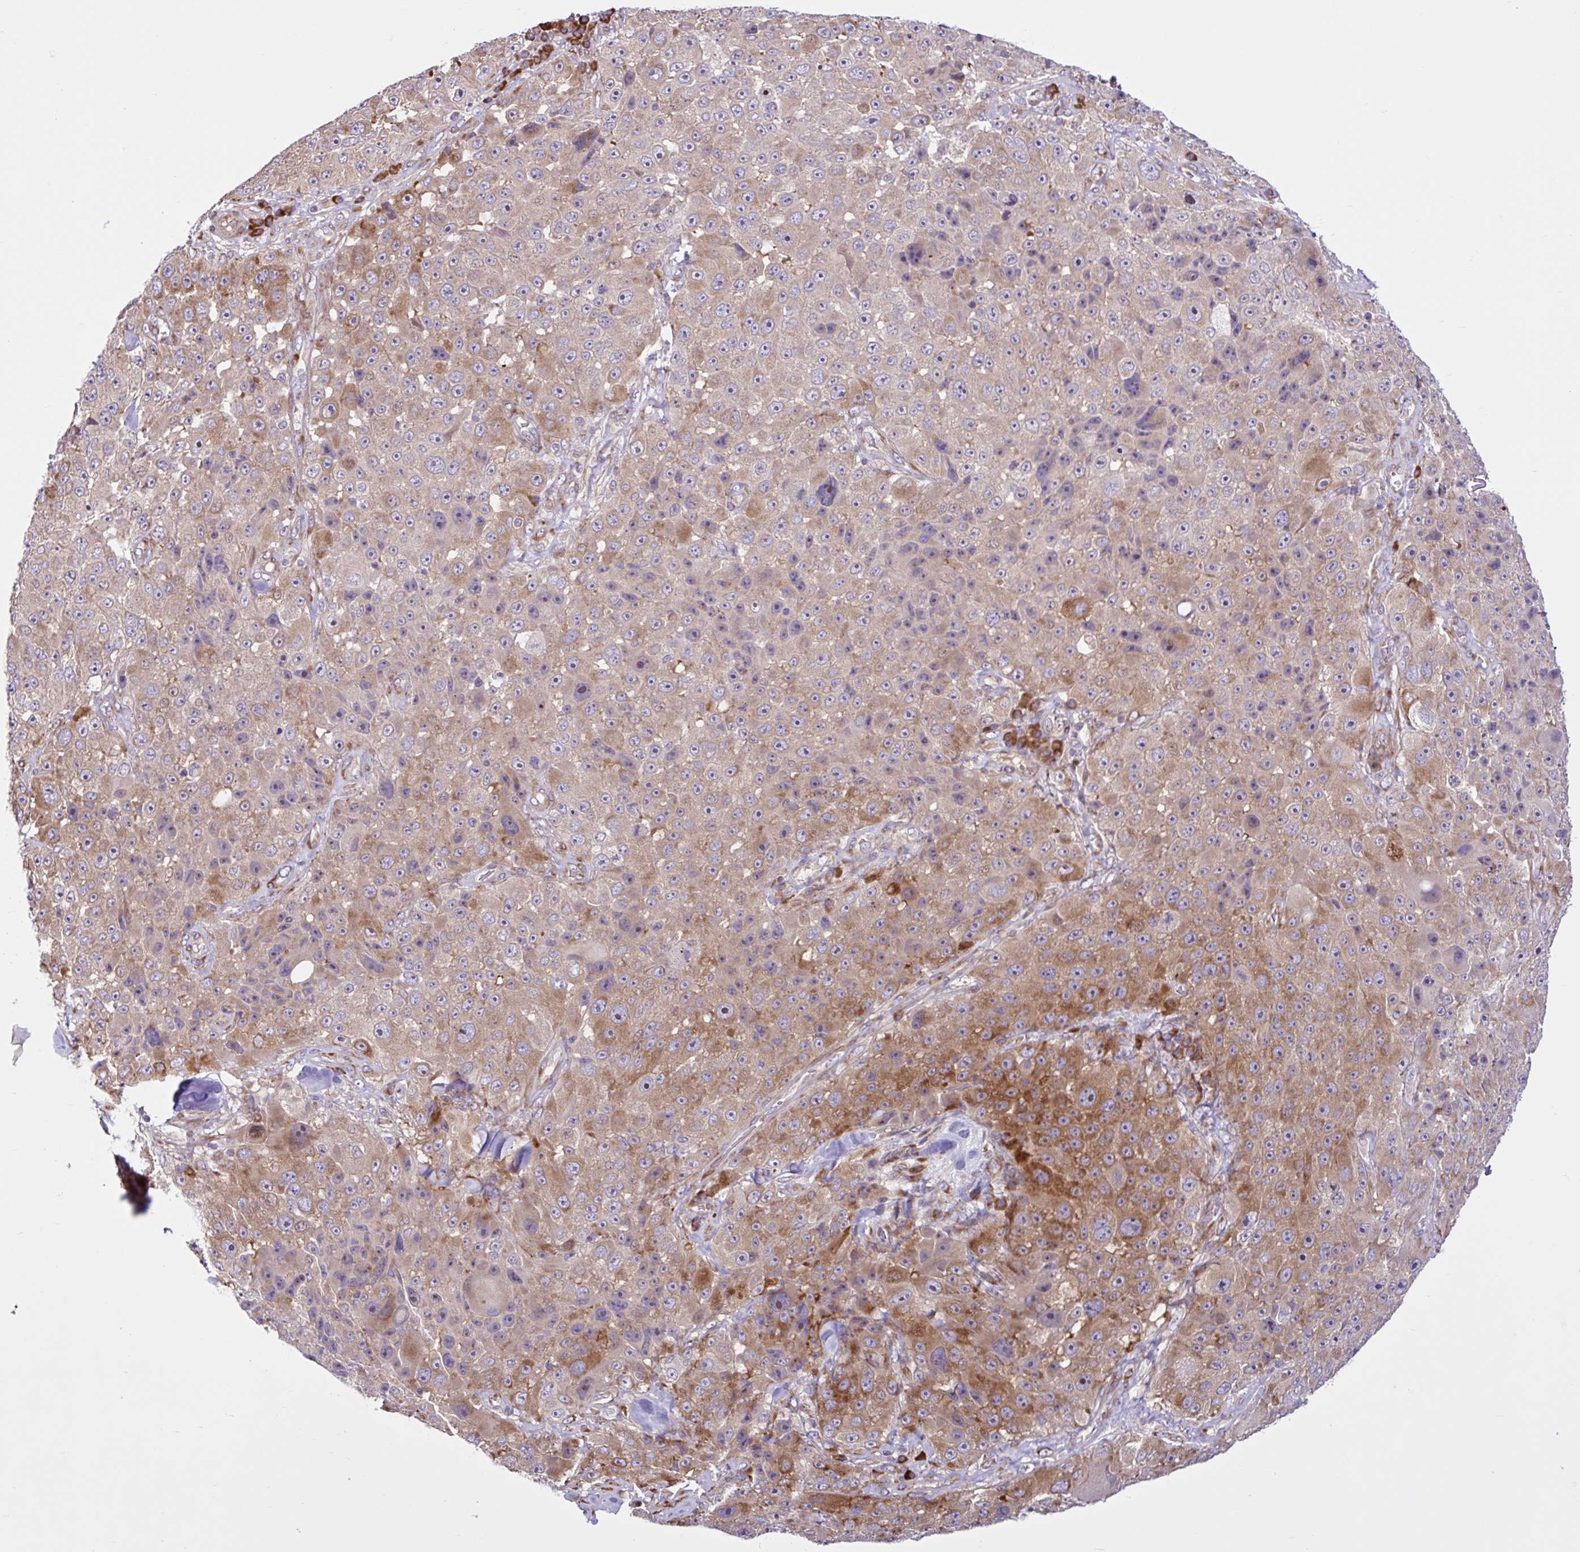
{"staining": {"intensity": "moderate", "quantity": "25%-75%", "location": "cytoplasmic/membranous"}, "tissue": "melanoma", "cell_type": "Tumor cells", "image_type": "cancer", "snomed": [{"axis": "morphology", "description": "Malignant melanoma, Metastatic site"}, {"axis": "topography", "description": "Lymph node"}], "caption": "Immunohistochemistry (IHC) micrograph of neoplastic tissue: malignant melanoma (metastatic site) stained using IHC reveals medium levels of moderate protein expression localized specifically in the cytoplasmic/membranous of tumor cells, appearing as a cytoplasmic/membranous brown color.", "gene": "NTPCR", "patient": {"sex": "male", "age": 62}}